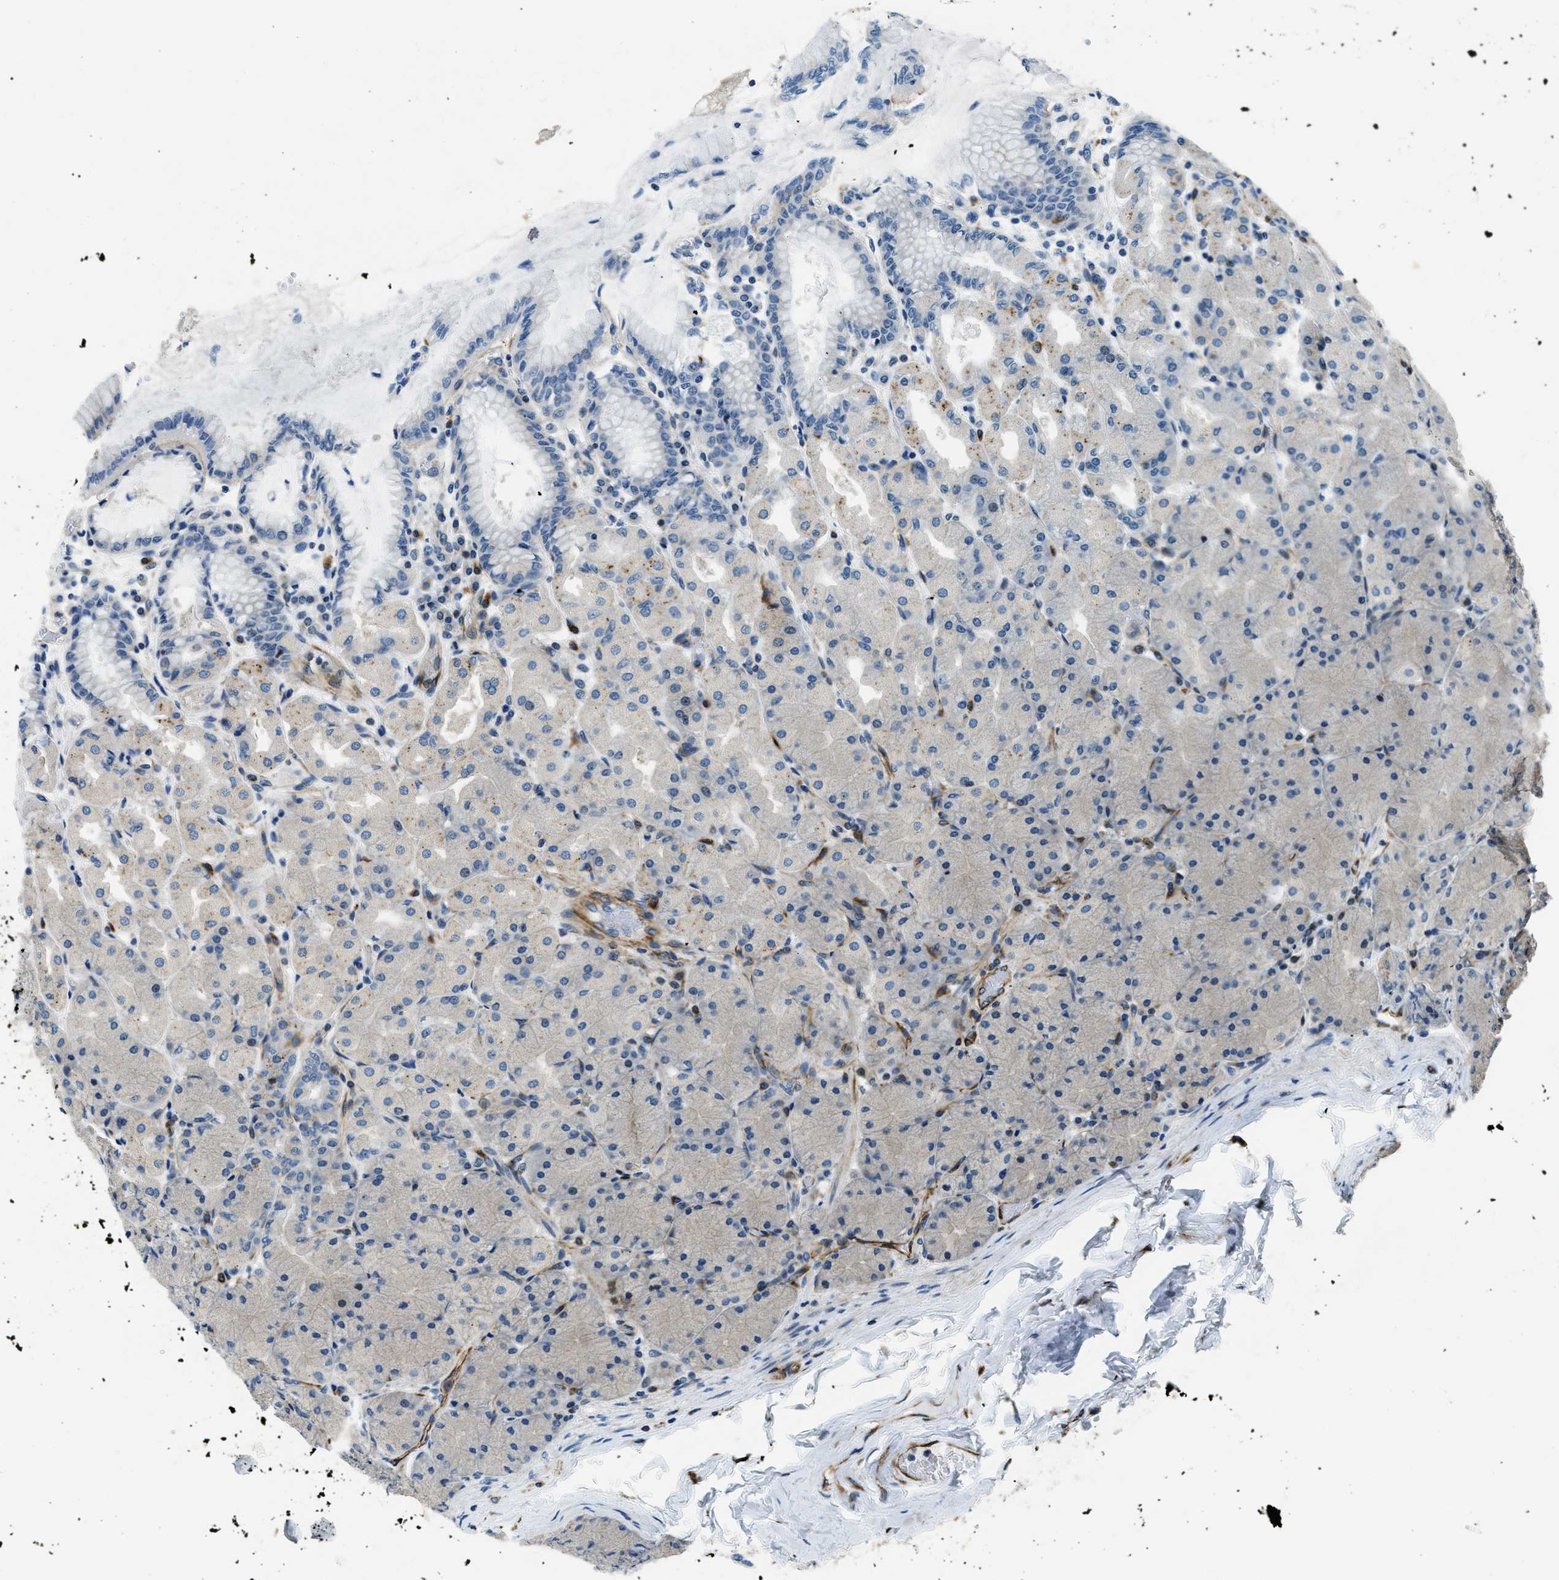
{"staining": {"intensity": "negative", "quantity": "none", "location": "none"}, "tissue": "stomach", "cell_type": "Glandular cells", "image_type": "normal", "snomed": [{"axis": "morphology", "description": "Normal tissue, NOS"}, {"axis": "topography", "description": "Stomach, upper"}], "caption": "Immunohistochemistry (IHC) photomicrograph of unremarkable stomach: stomach stained with DAB shows no significant protein staining in glandular cells. (Immunohistochemistry, brightfield microscopy, high magnification).", "gene": "GNS", "patient": {"sex": "female", "age": 56}}